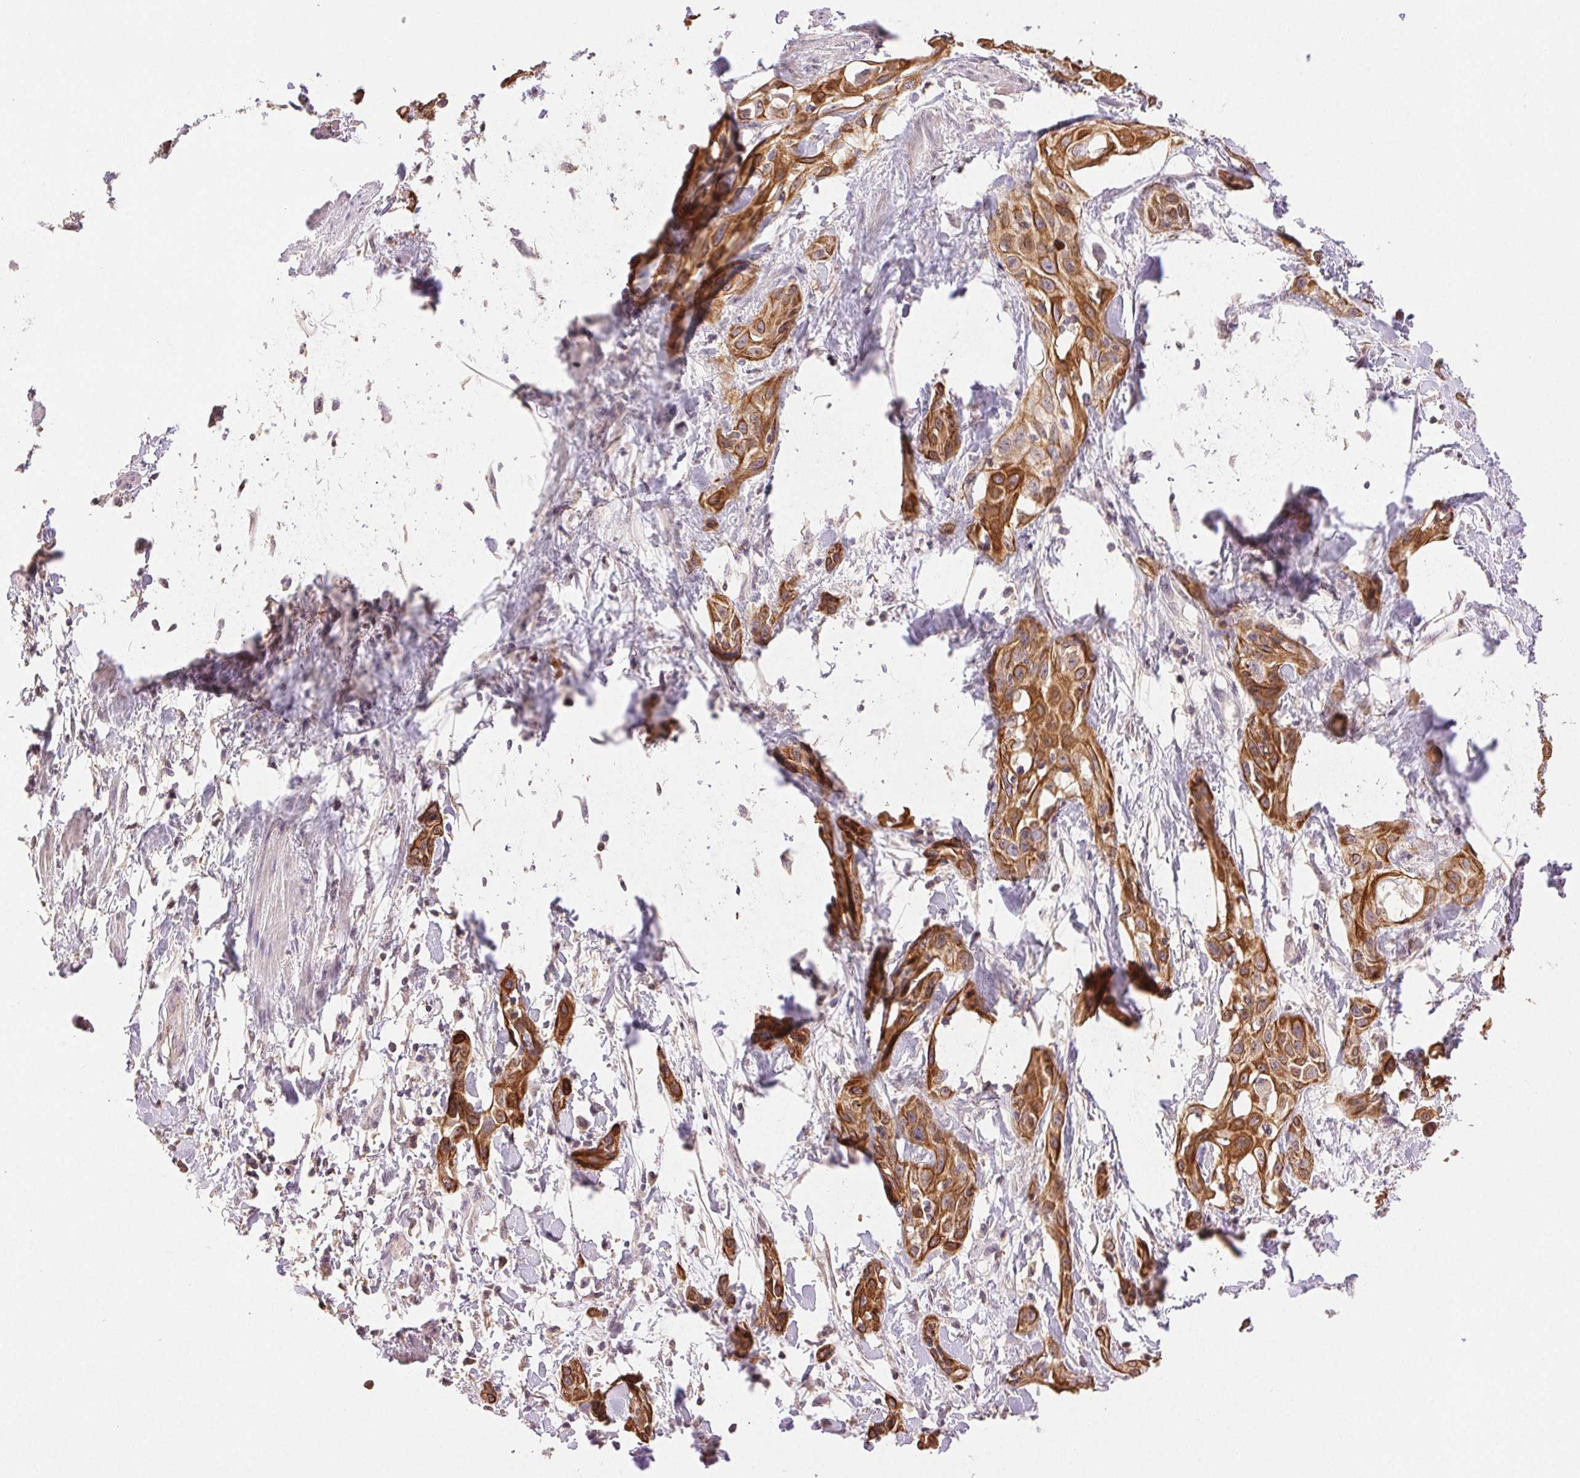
{"staining": {"intensity": "moderate", "quantity": ">75%", "location": "cytoplasmic/membranous"}, "tissue": "skin cancer", "cell_type": "Tumor cells", "image_type": "cancer", "snomed": [{"axis": "morphology", "description": "Squamous cell carcinoma, NOS"}, {"axis": "topography", "description": "Skin"}, {"axis": "topography", "description": "Anal"}], "caption": "Protein expression analysis of squamous cell carcinoma (skin) displays moderate cytoplasmic/membranous positivity in approximately >75% of tumor cells. The protein is stained brown, and the nuclei are stained in blue (DAB (3,3'-diaminobenzidine) IHC with brightfield microscopy, high magnification).", "gene": "TMEM253", "patient": {"sex": "male", "age": 64}}